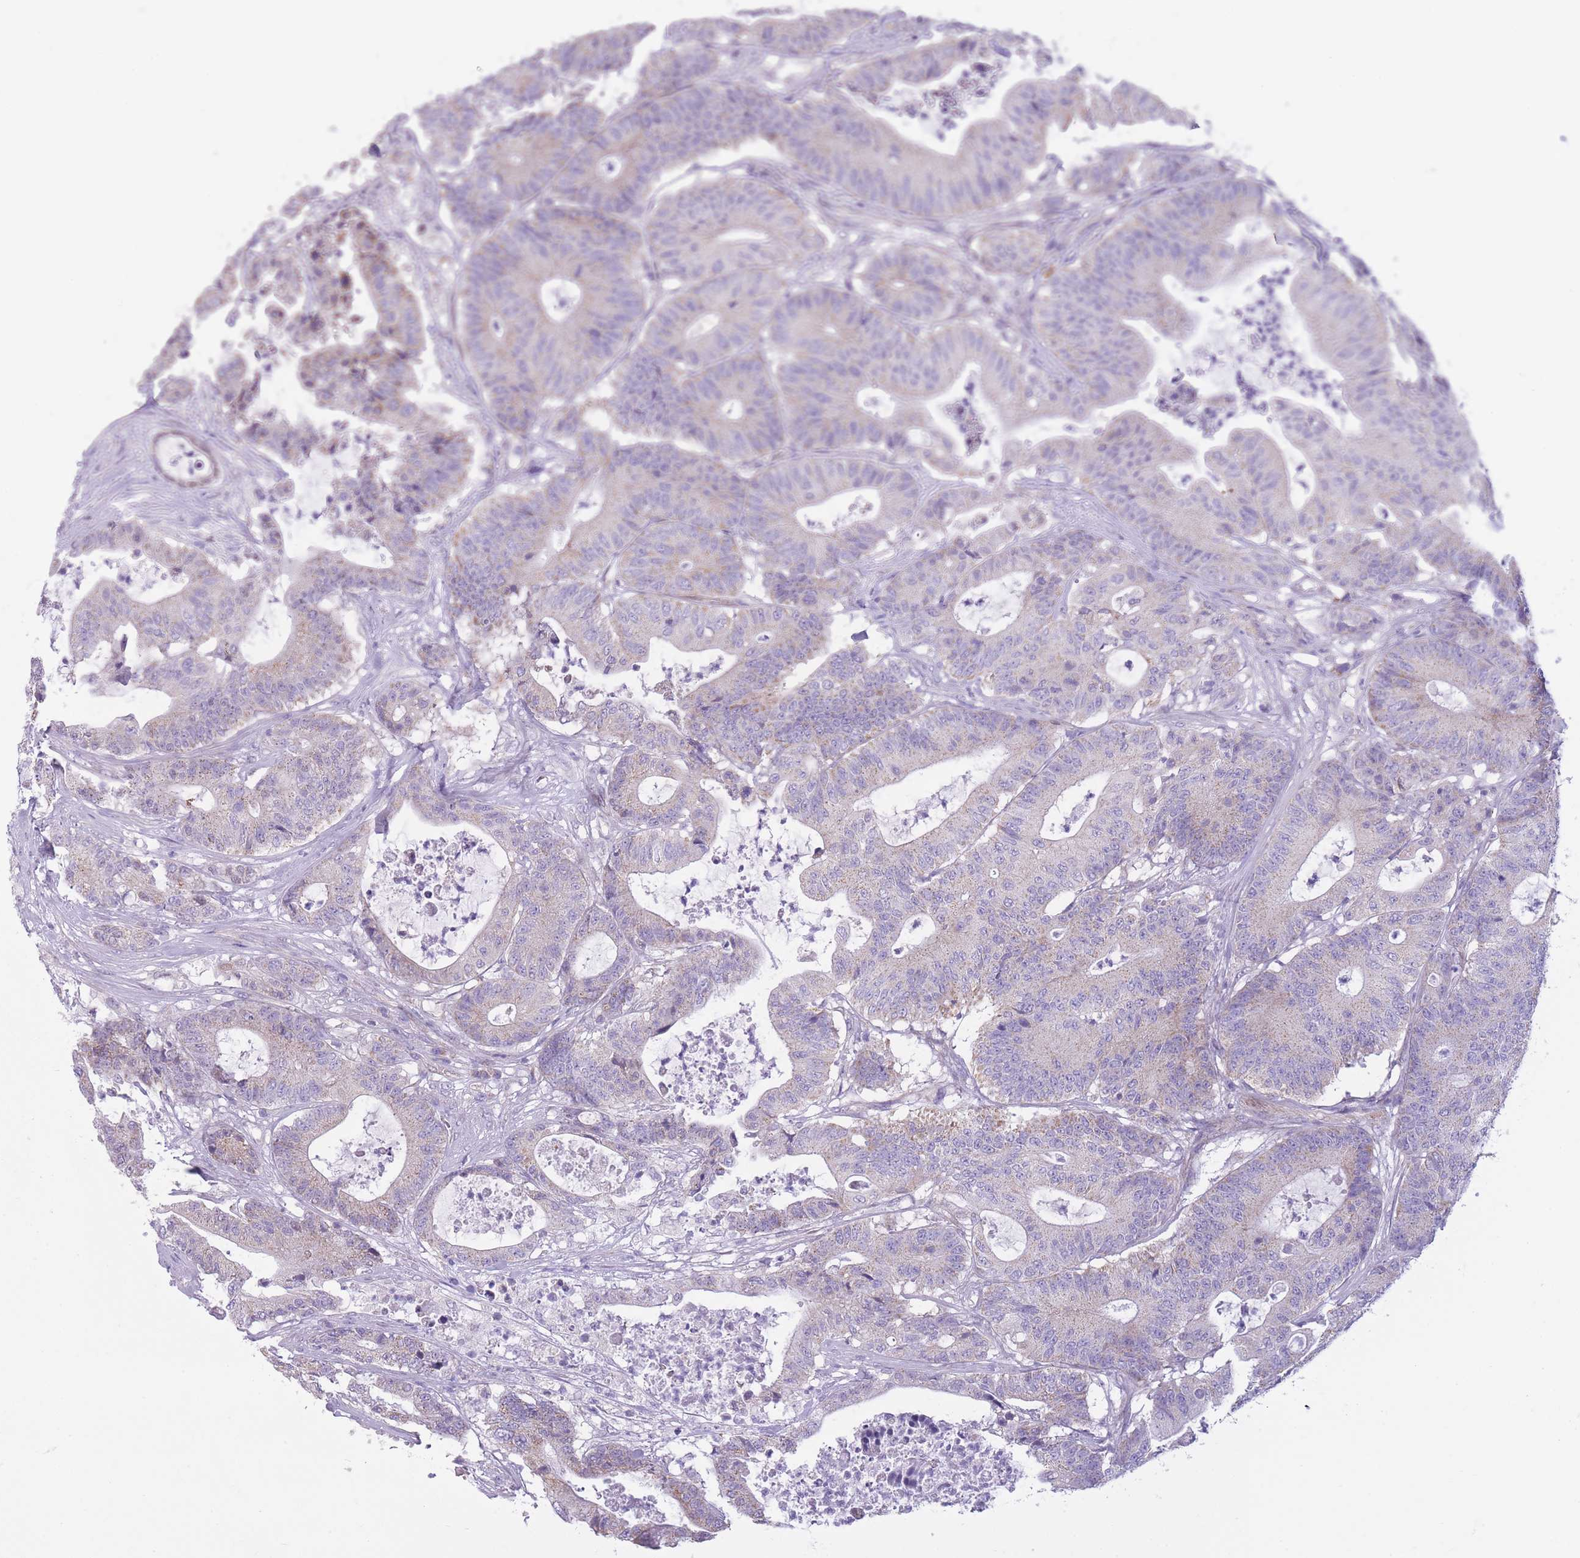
{"staining": {"intensity": "weak", "quantity": "<25%", "location": "cytoplasmic/membranous"}, "tissue": "colorectal cancer", "cell_type": "Tumor cells", "image_type": "cancer", "snomed": [{"axis": "morphology", "description": "Adenocarcinoma, NOS"}, {"axis": "topography", "description": "Colon"}], "caption": "An IHC image of colorectal cancer (adenocarcinoma) is shown. There is no staining in tumor cells of colorectal cancer (adenocarcinoma).", "gene": "PDHA1", "patient": {"sex": "female", "age": 84}}